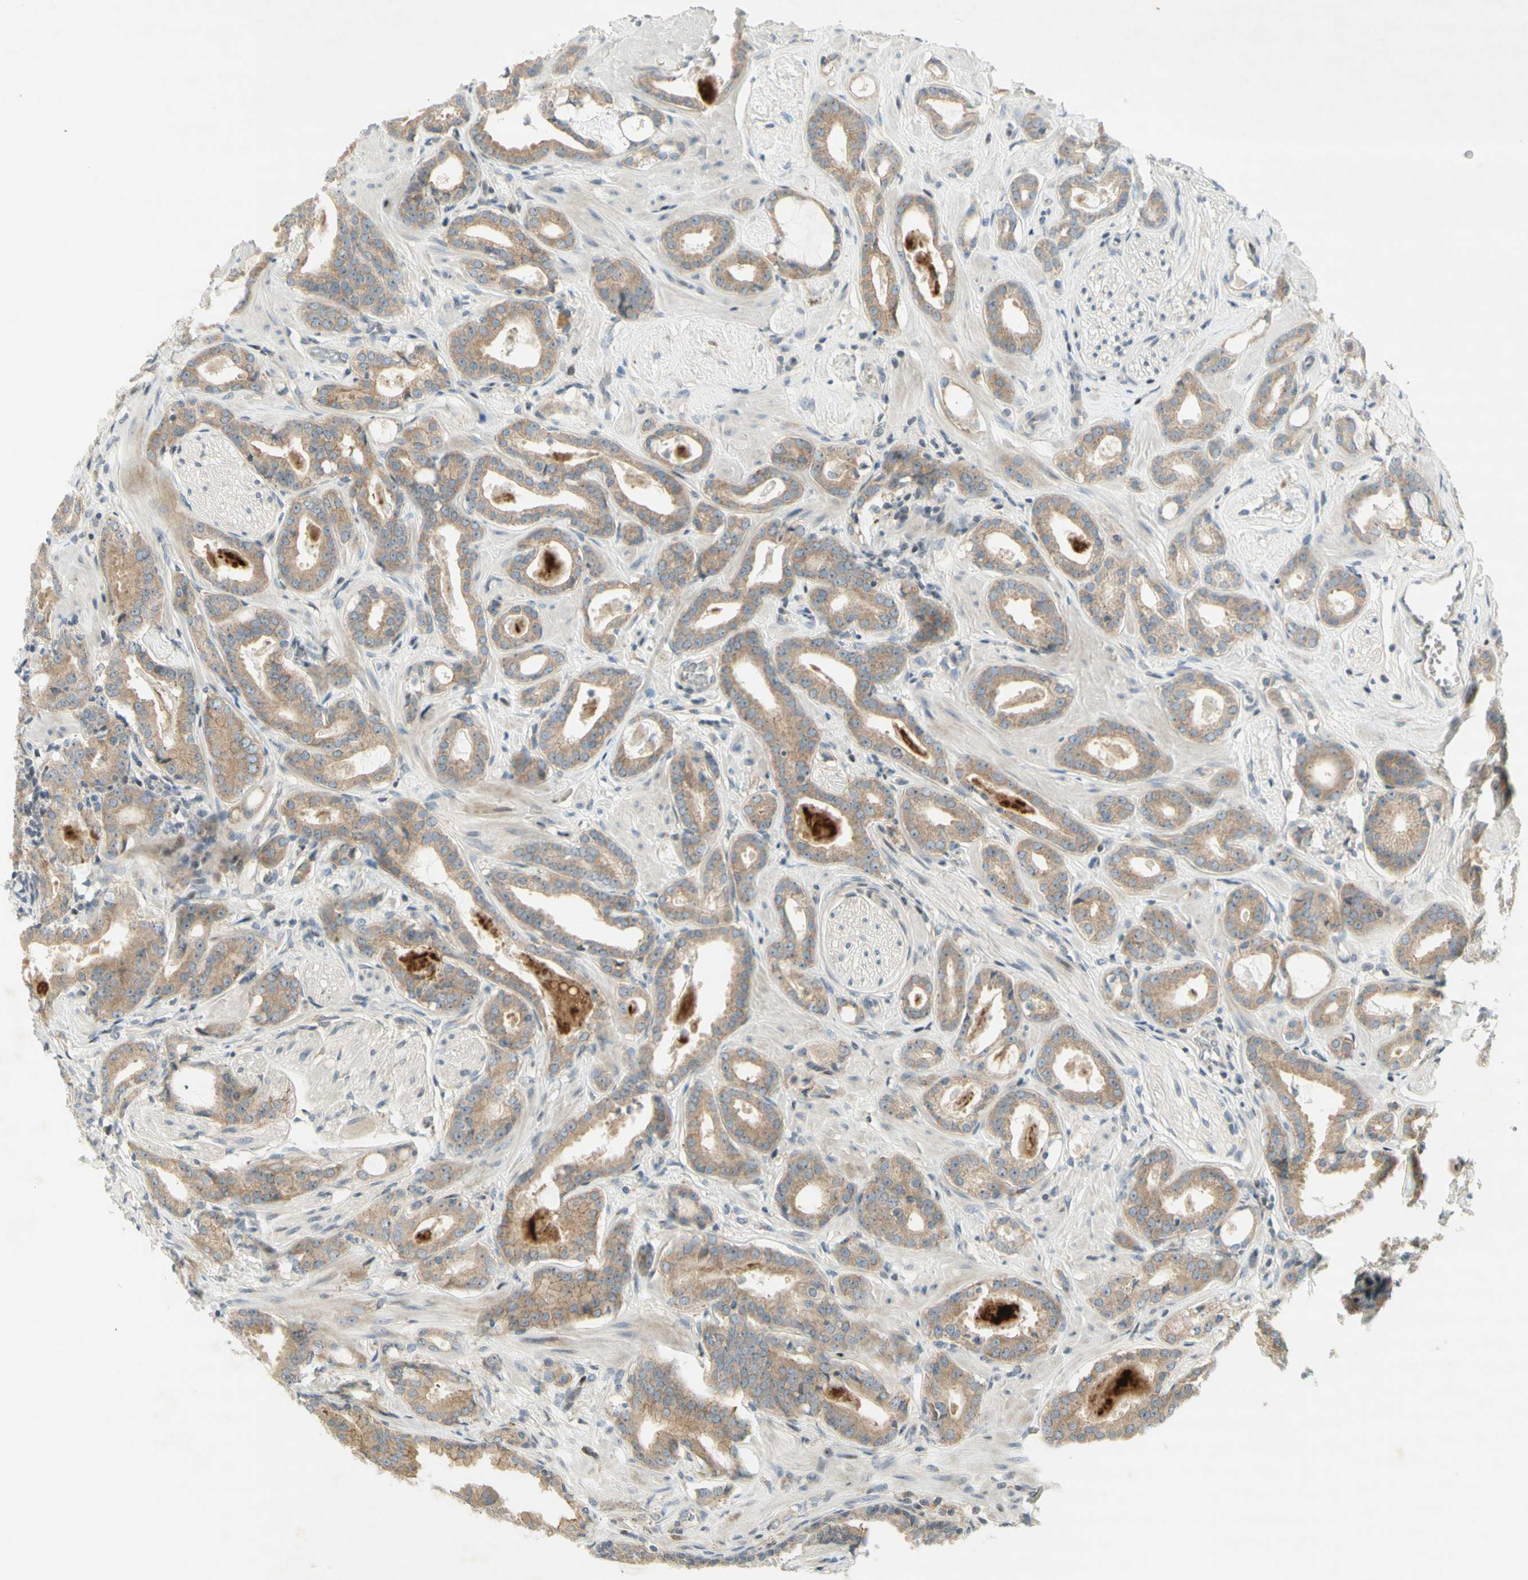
{"staining": {"intensity": "moderate", "quantity": "25%-75%", "location": "cytoplasmic/membranous"}, "tissue": "prostate cancer", "cell_type": "Tumor cells", "image_type": "cancer", "snomed": [{"axis": "morphology", "description": "Adenocarcinoma, Low grade"}, {"axis": "topography", "description": "Prostate"}], "caption": "About 25%-75% of tumor cells in adenocarcinoma (low-grade) (prostate) exhibit moderate cytoplasmic/membranous protein expression as visualized by brown immunohistochemical staining.", "gene": "ETF1", "patient": {"sex": "male", "age": 53}}